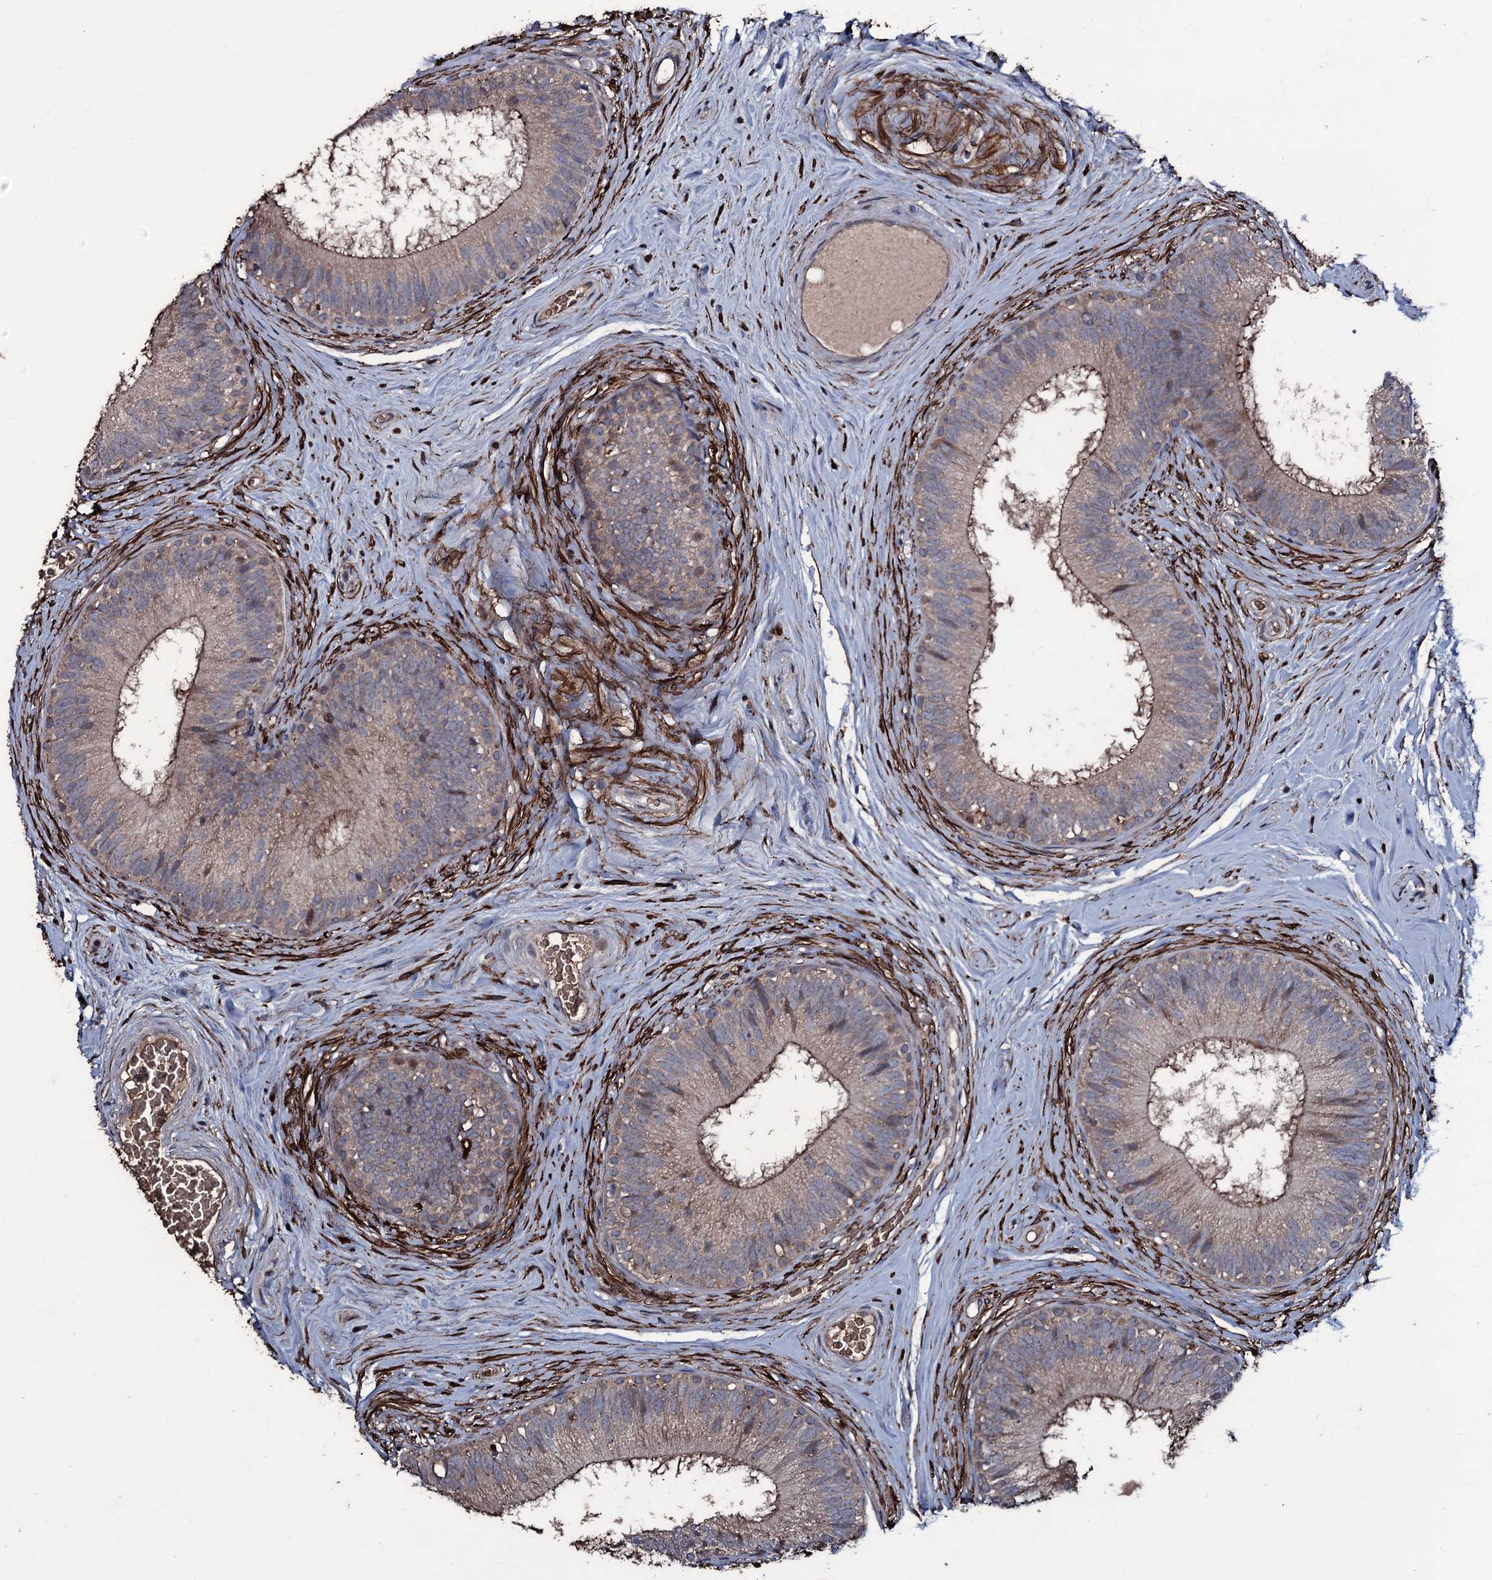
{"staining": {"intensity": "moderate", "quantity": "25%-75%", "location": "cytoplasmic/membranous"}, "tissue": "epididymis", "cell_type": "Glandular cells", "image_type": "normal", "snomed": [{"axis": "morphology", "description": "Normal tissue, NOS"}, {"axis": "topography", "description": "Epididymis"}], "caption": "Protein expression analysis of benign epididymis shows moderate cytoplasmic/membranous staining in approximately 25%-75% of glandular cells.", "gene": "ZSWIM8", "patient": {"sex": "male", "age": 33}}